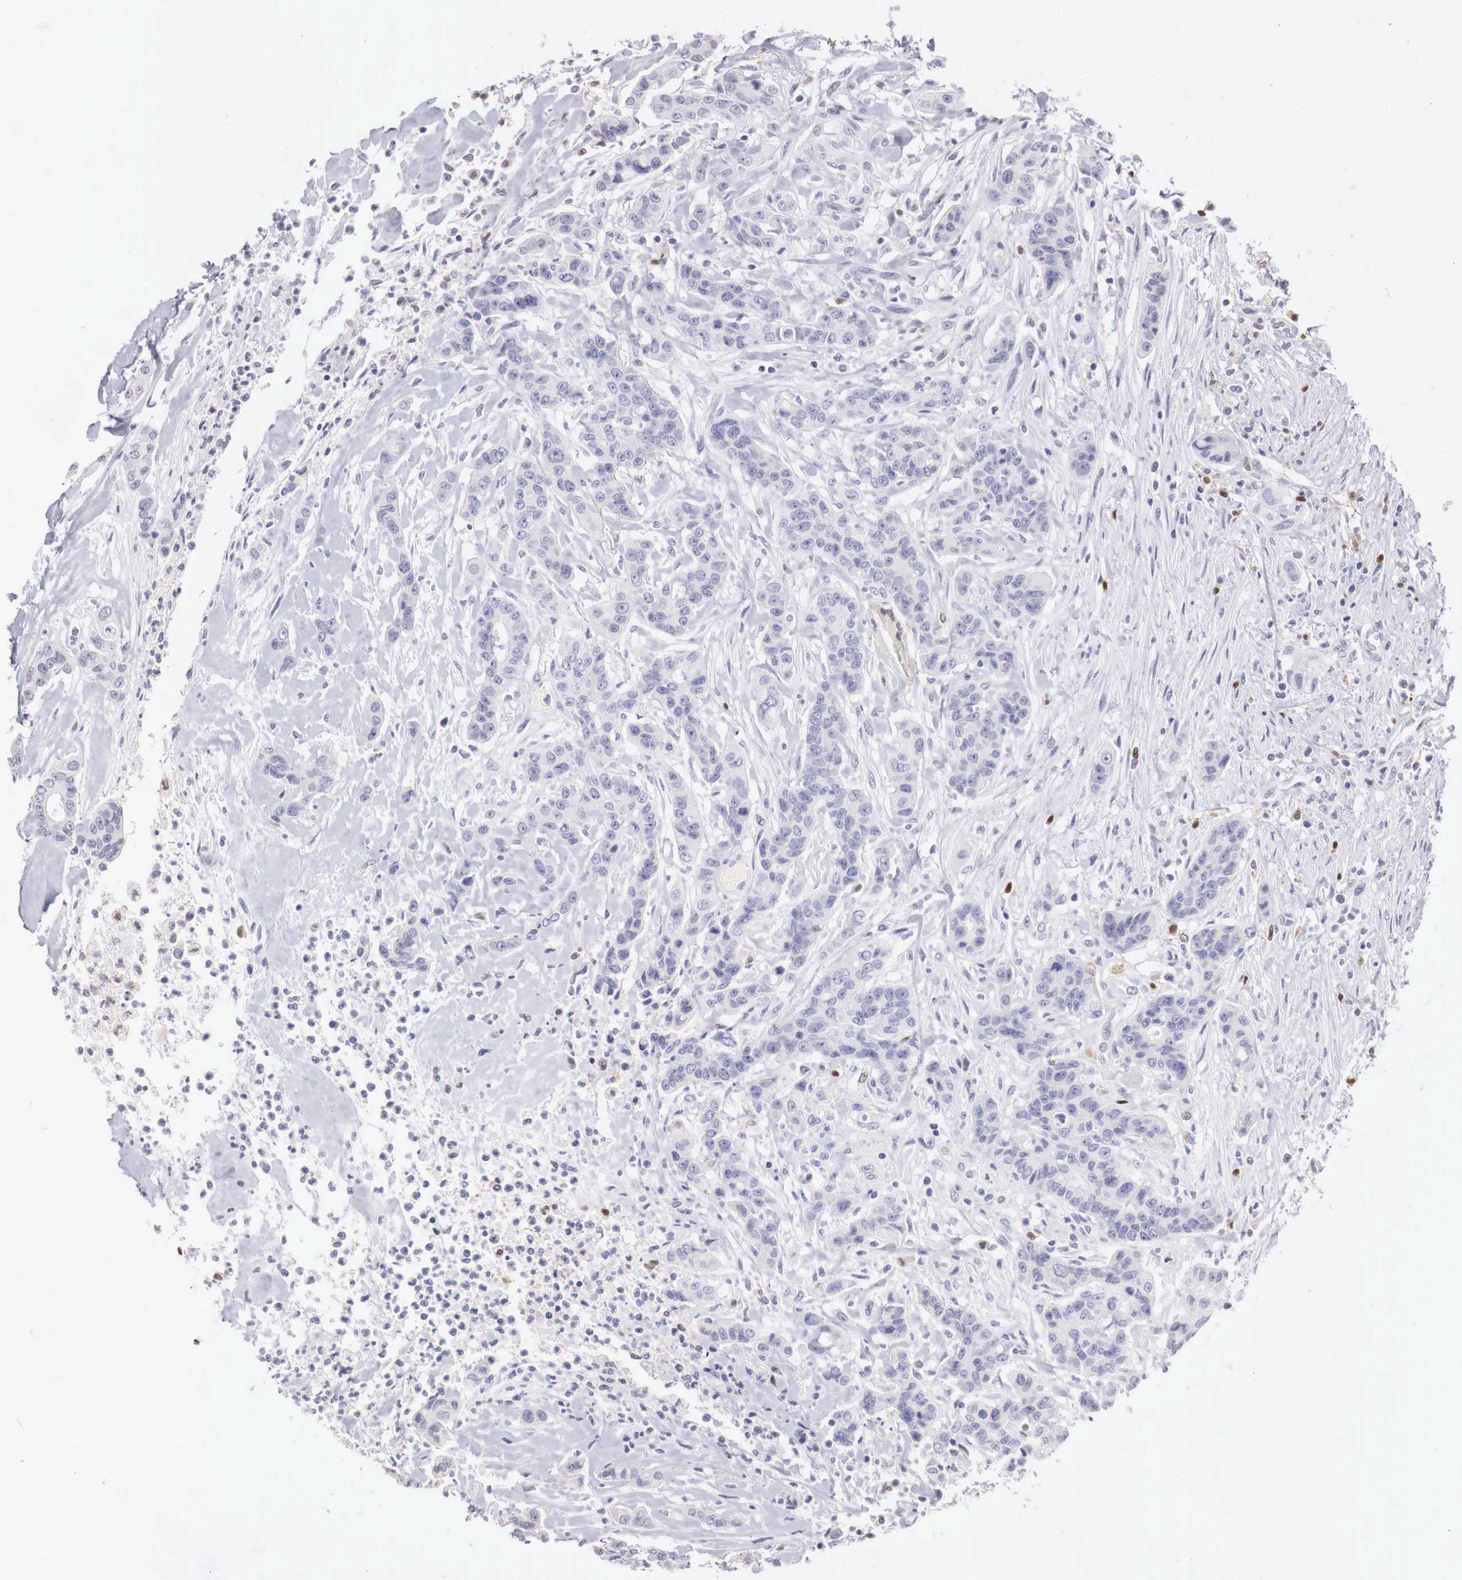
{"staining": {"intensity": "negative", "quantity": "none", "location": "none"}, "tissue": "colorectal cancer", "cell_type": "Tumor cells", "image_type": "cancer", "snomed": [{"axis": "morphology", "description": "Adenocarcinoma, NOS"}, {"axis": "topography", "description": "Colon"}], "caption": "High magnification brightfield microscopy of adenocarcinoma (colorectal) stained with DAB (3,3'-diaminobenzidine) (brown) and counterstained with hematoxylin (blue): tumor cells show no significant staining. Brightfield microscopy of immunohistochemistry stained with DAB (brown) and hematoxylin (blue), captured at high magnification.", "gene": "RENBP", "patient": {"sex": "female", "age": 70}}